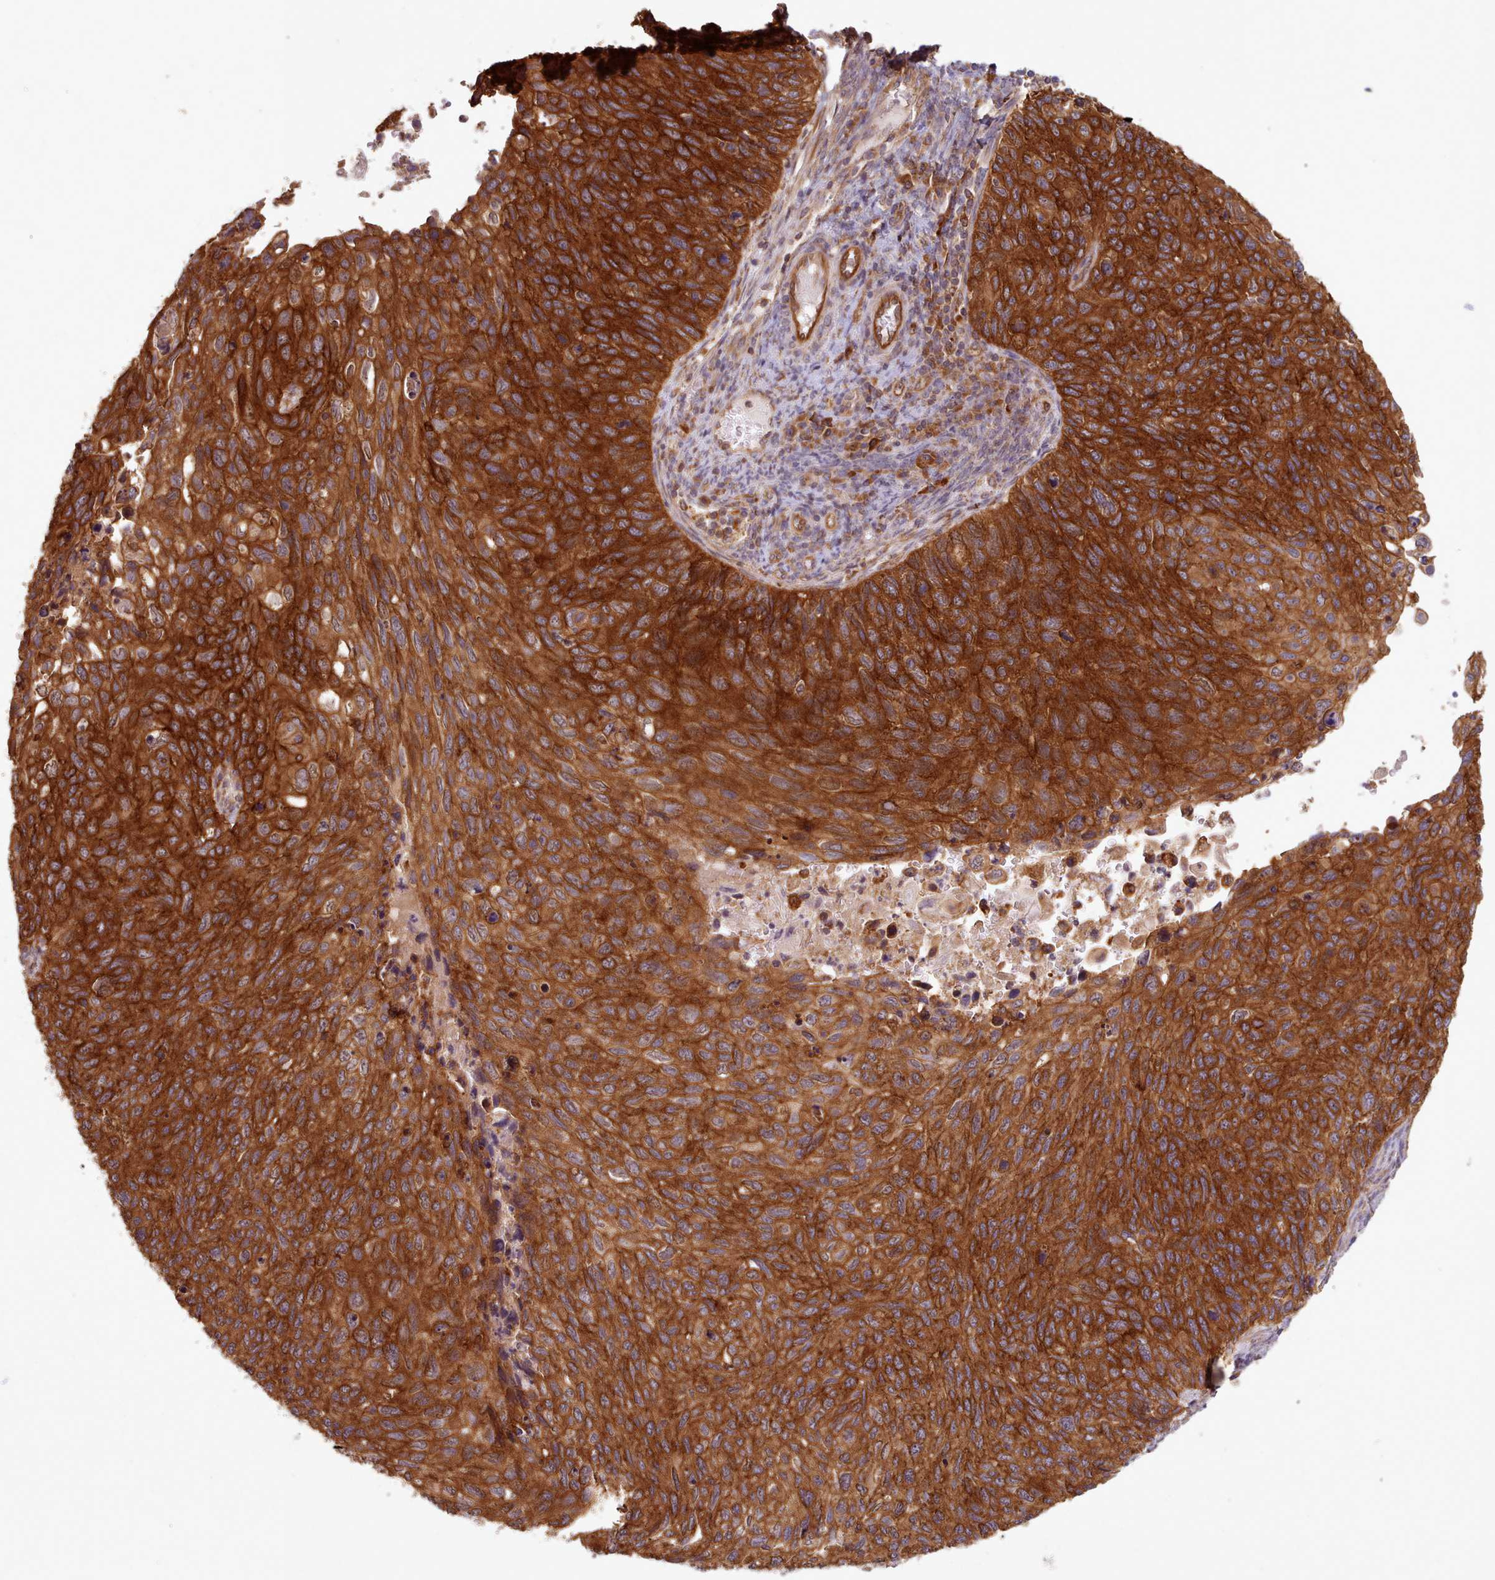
{"staining": {"intensity": "strong", "quantity": ">75%", "location": "cytoplasmic/membranous"}, "tissue": "cervical cancer", "cell_type": "Tumor cells", "image_type": "cancer", "snomed": [{"axis": "morphology", "description": "Squamous cell carcinoma, NOS"}, {"axis": "topography", "description": "Cervix"}], "caption": "Cervical cancer stained with a brown dye reveals strong cytoplasmic/membranous positive positivity in approximately >75% of tumor cells.", "gene": "CRYBG1", "patient": {"sex": "female", "age": 70}}